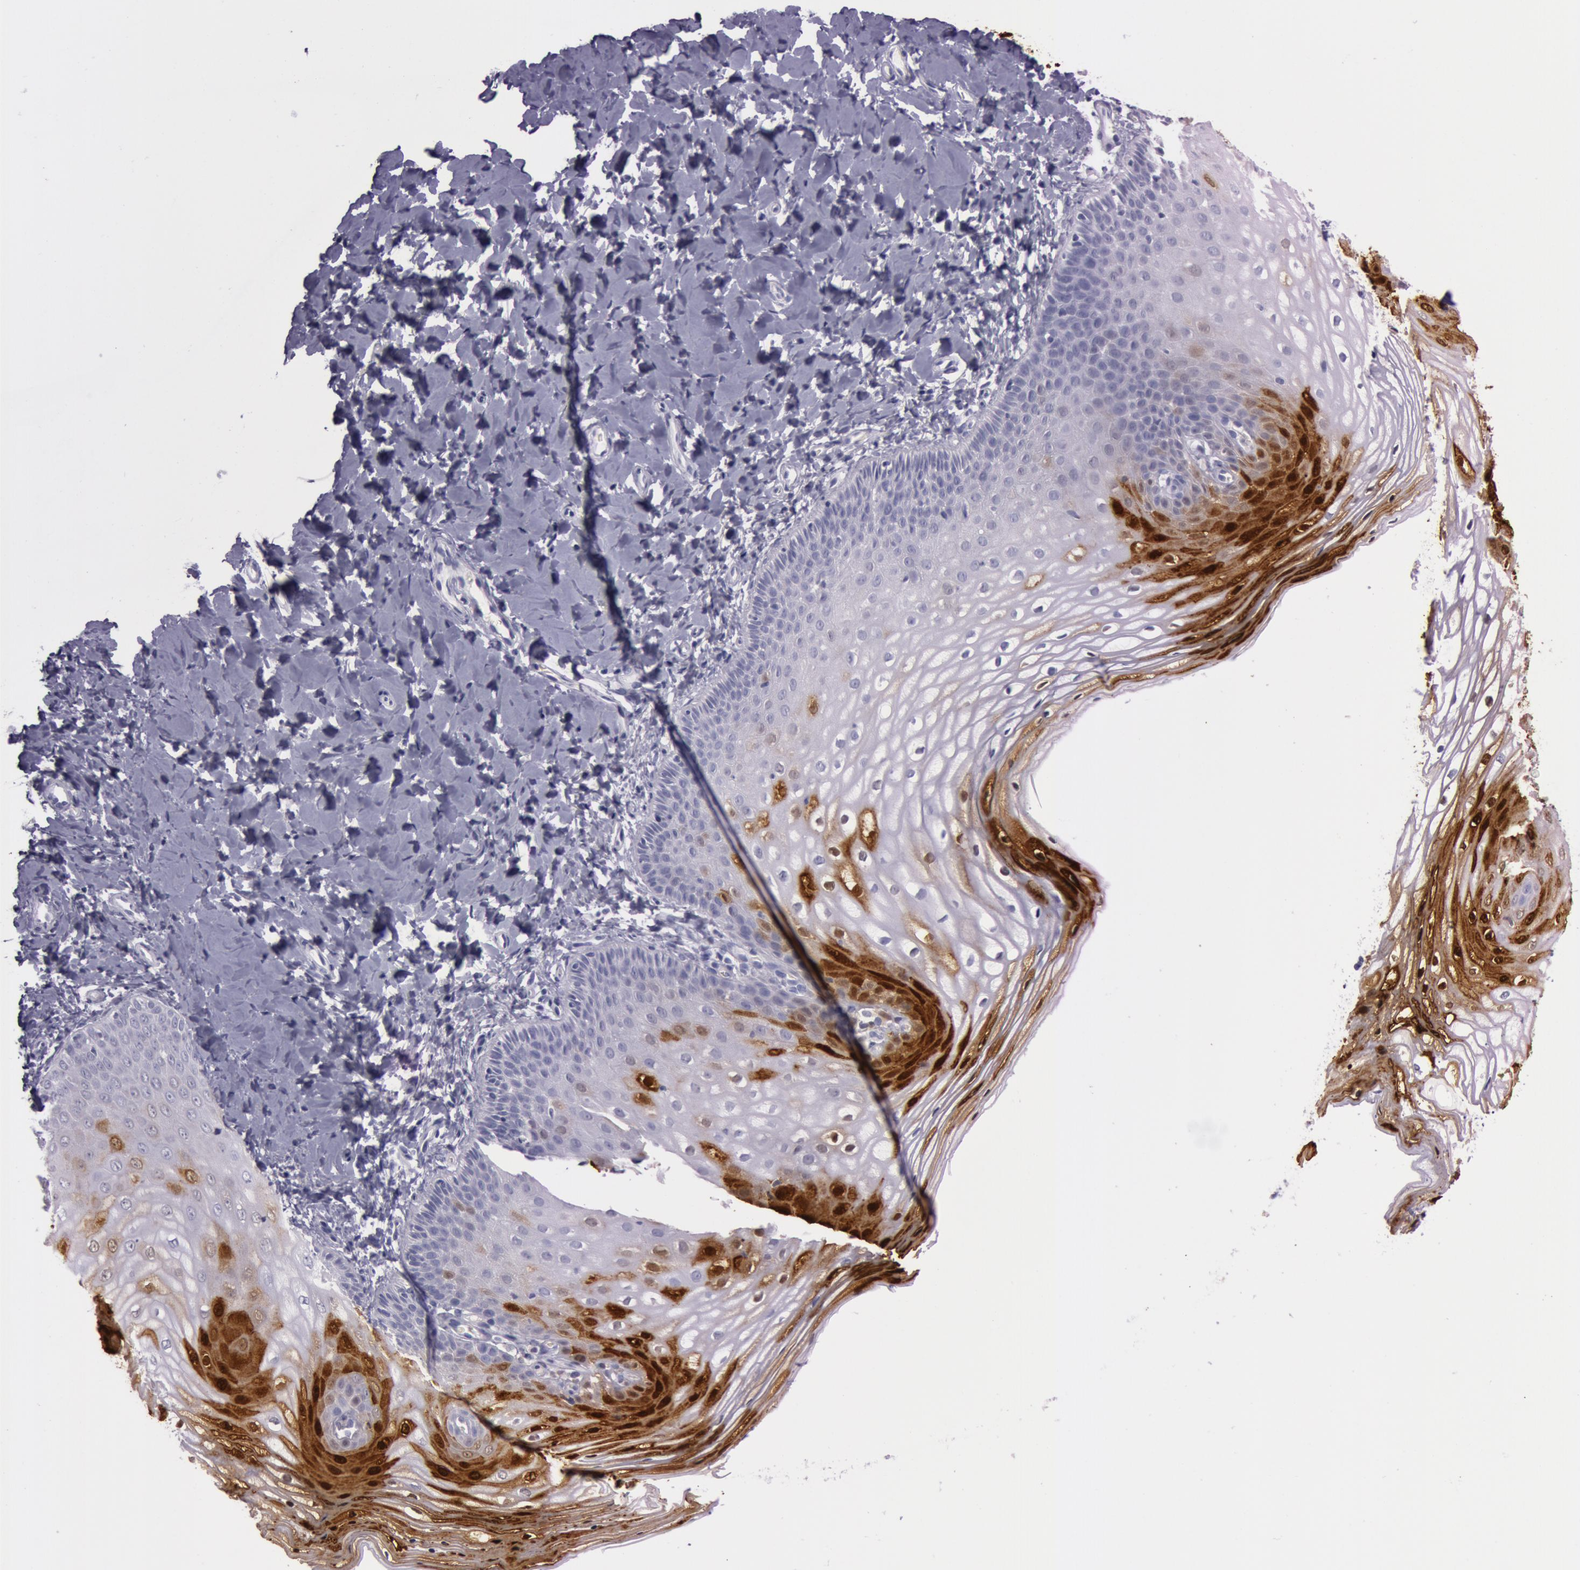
{"staining": {"intensity": "strong", "quantity": "<25%", "location": "cytoplasmic/membranous,nuclear"}, "tissue": "vagina", "cell_type": "Squamous epithelial cells", "image_type": "normal", "snomed": [{"axis": "morphology", "description": "Normal tissue, NOS"}, {"axis": "topography", "description": "Vagina"}], "caption": "Vagina stained for a protein demonstrates strong cytoplasmic/membranous,nuclear positivity in squamous epithelial cells. (Stains: DAB (3,3'-diaminobenzidine) in brown, nuclei in blue, Microscopy: brightfield microscopy at high magnification).", "gene": "S100A7", "patient": {"sex": "female", "age": 55}}